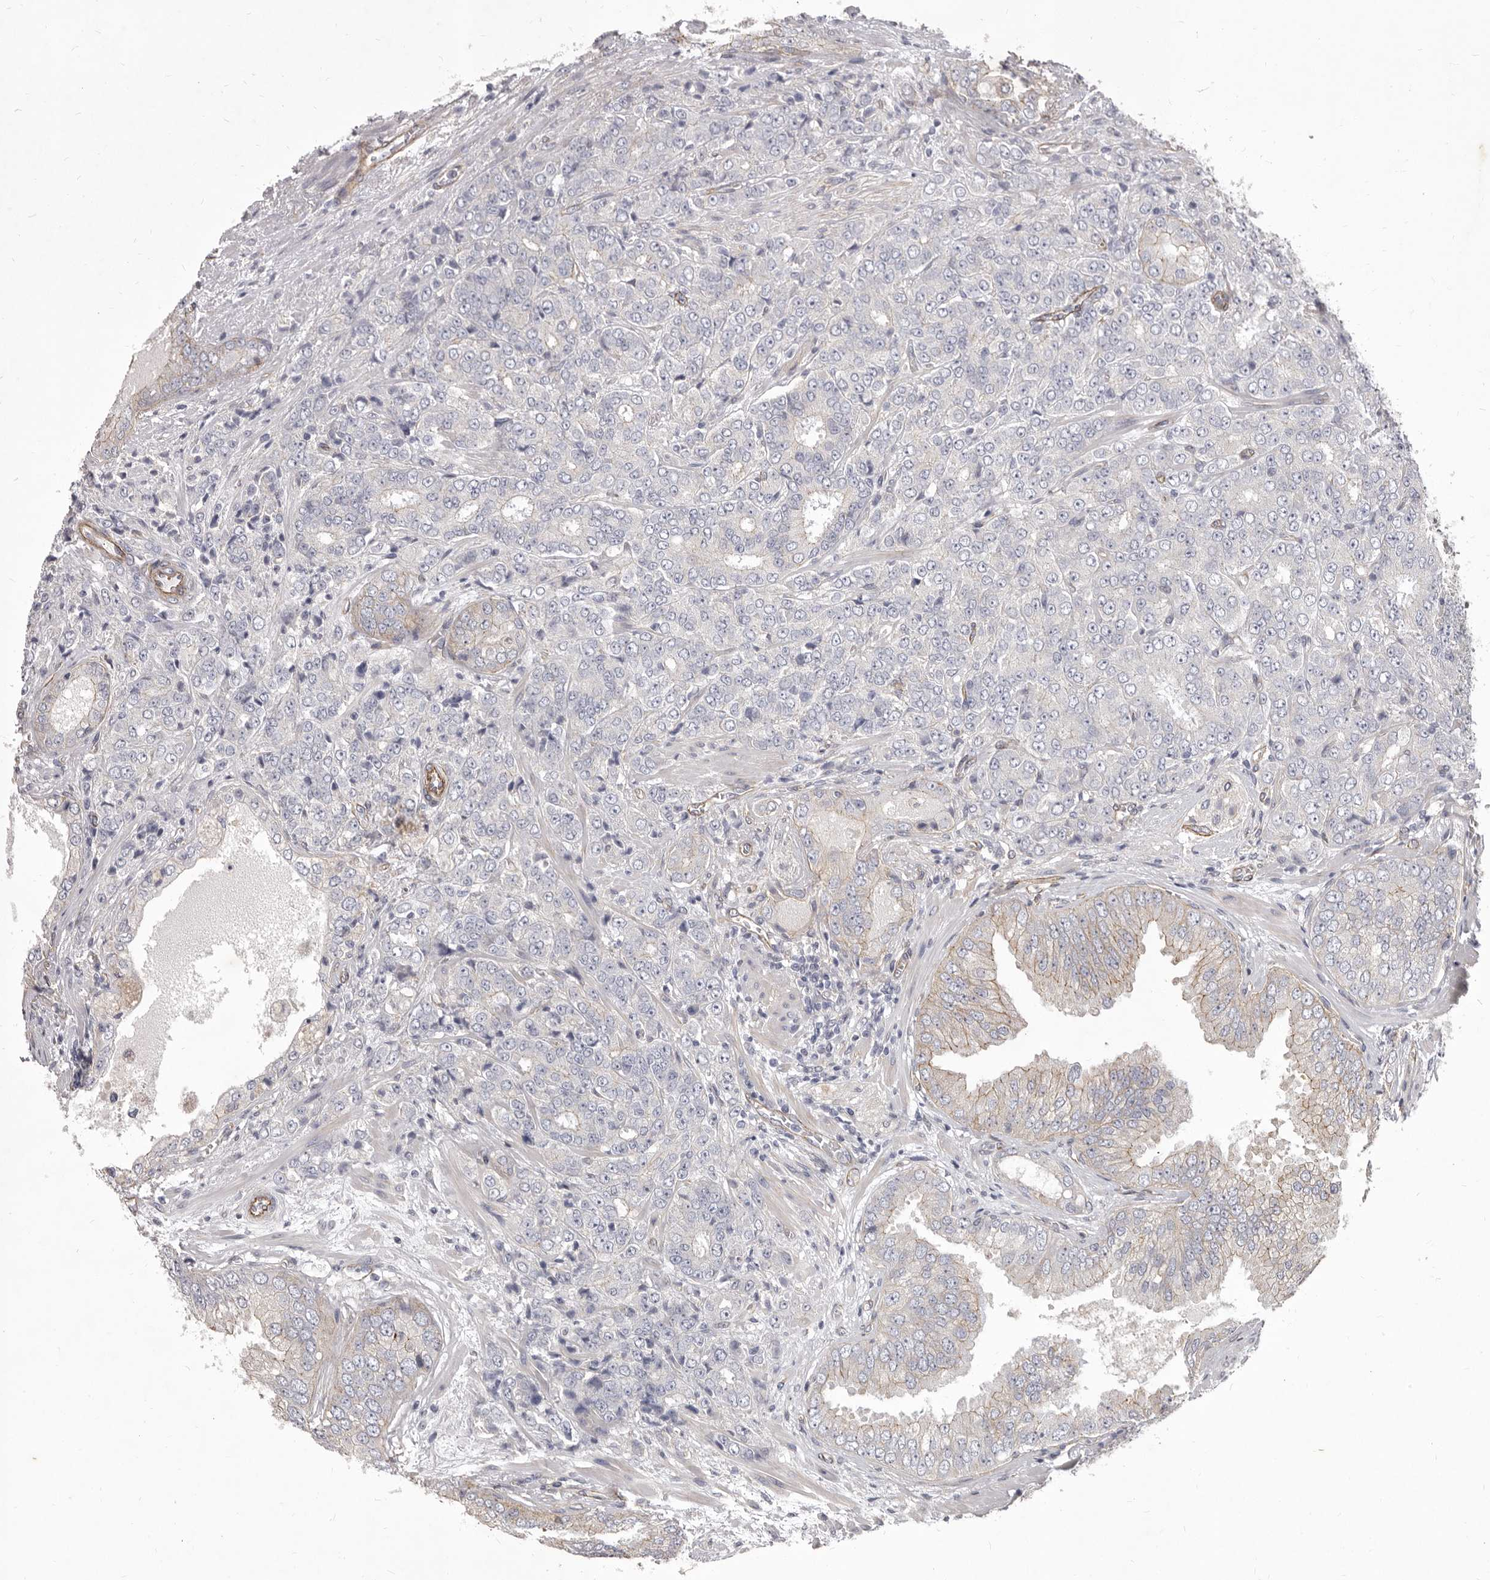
{"staining": {"intensity": "weak", "quantity": "<25%", "location": "cytoplasmic/membranous"}, "tissue": "prostate cancer", "cell_type": "Tumor cells", "image_type": "cancer", "snomed": [{"axis": "morphology", "description": "Adenocarcinoma, High grade"}, {"axis": "topography", "description": "Prostate"}], "caption": "Image shows no significant protein staining in tumor cells of prostate adenocarcinoma (high-grade).", "gene": "P2RX6", "patient": {"sex": "male", "age": 58}}